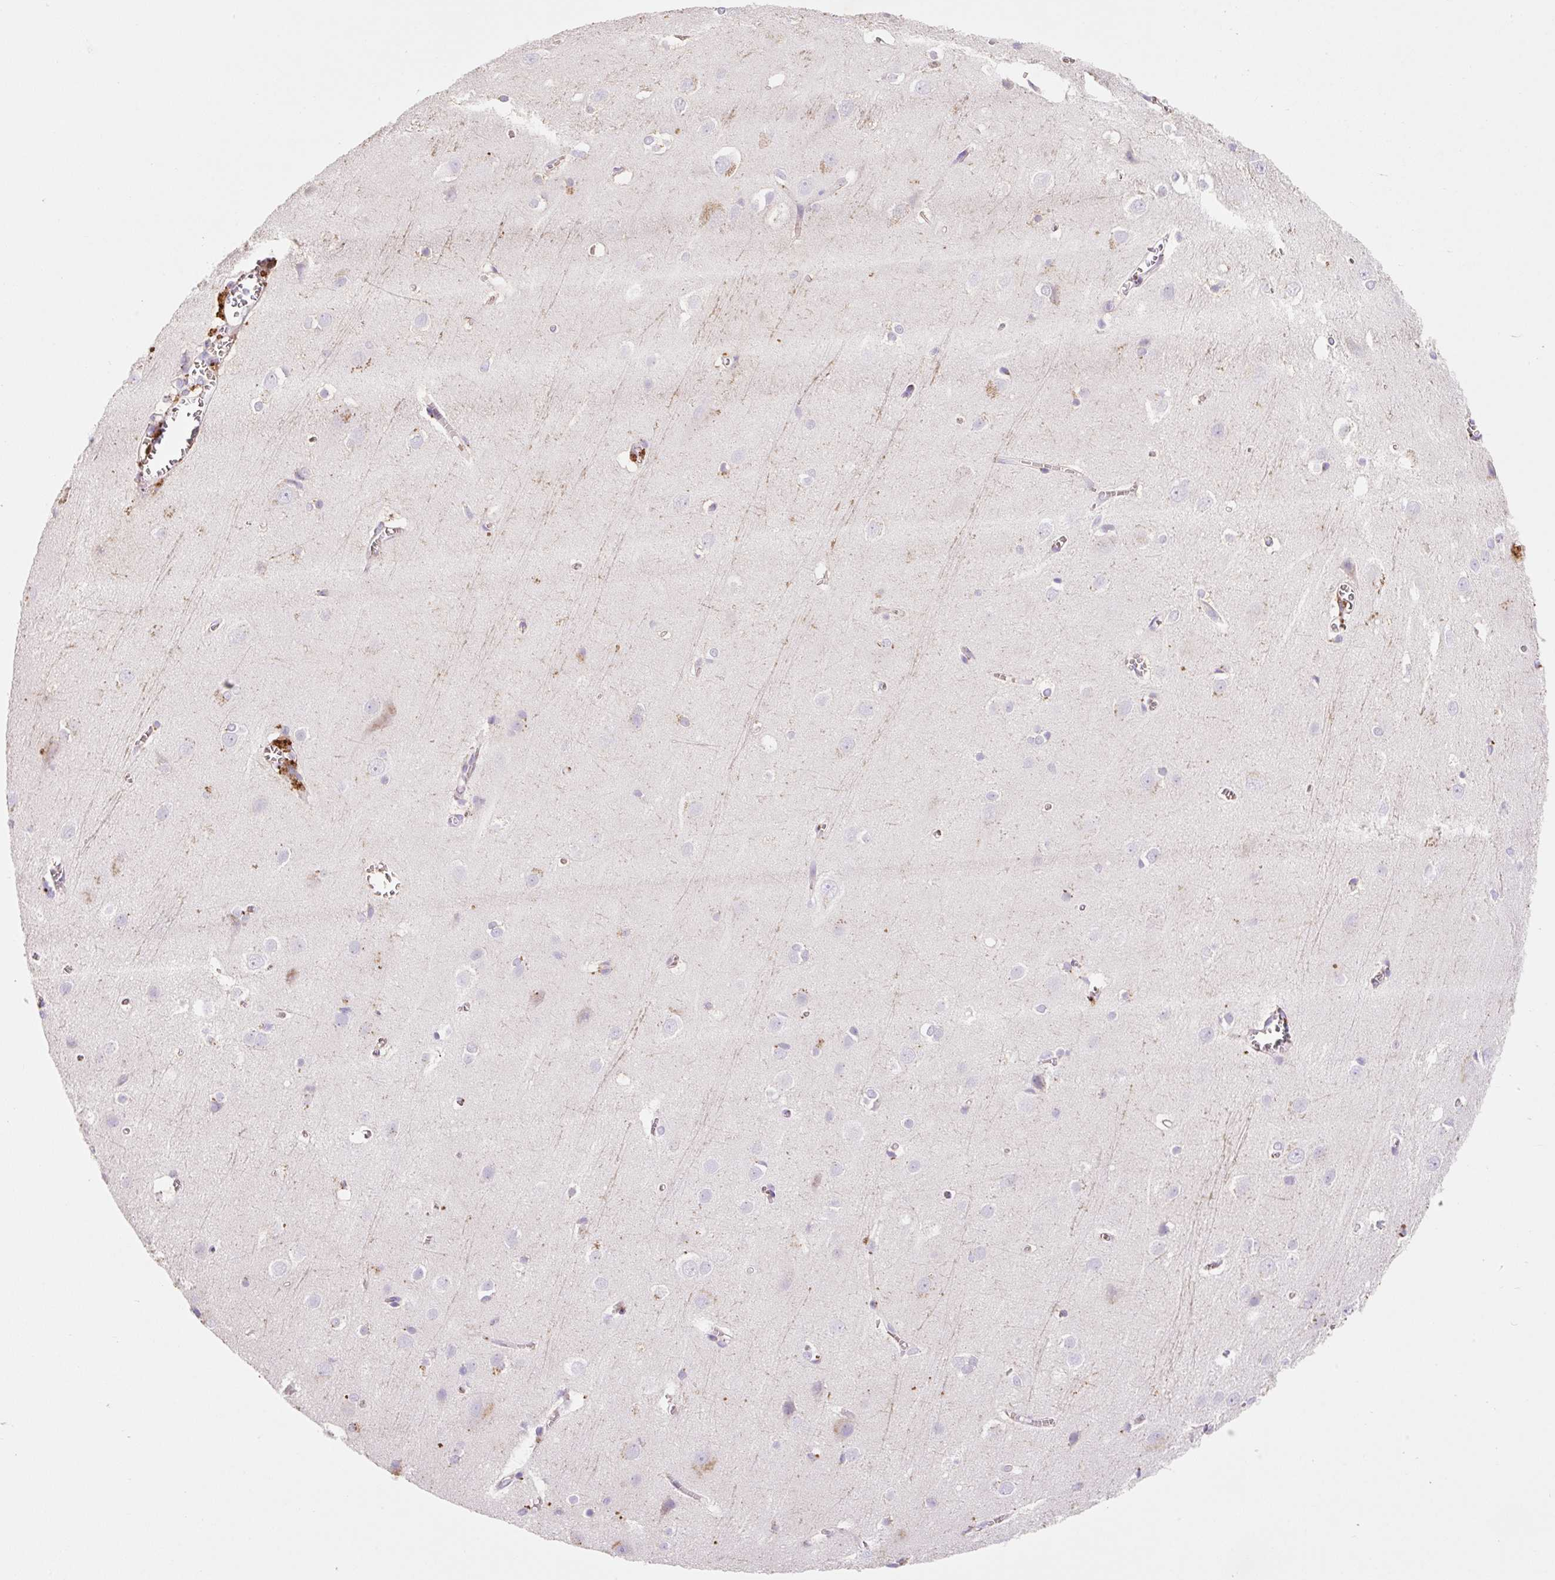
{"staining": {"intensity": "negative", "quantity": "none", "location": "none"}, "tissue": "cerebral cortex", "cell_type": "Endothelial cells", "image_type": "normal", "snomed": [{"axis": "morphology", "description": "Normal tissue, NOS"}, {"axis": "topography", "description": "Cerebral cortex"}], "caption": "The image demonstrates no staining of endothelial cells in unremarkable cerebral cortex.", "gene": "HEXA", "patient": {"sex": "male", "age": 37}}